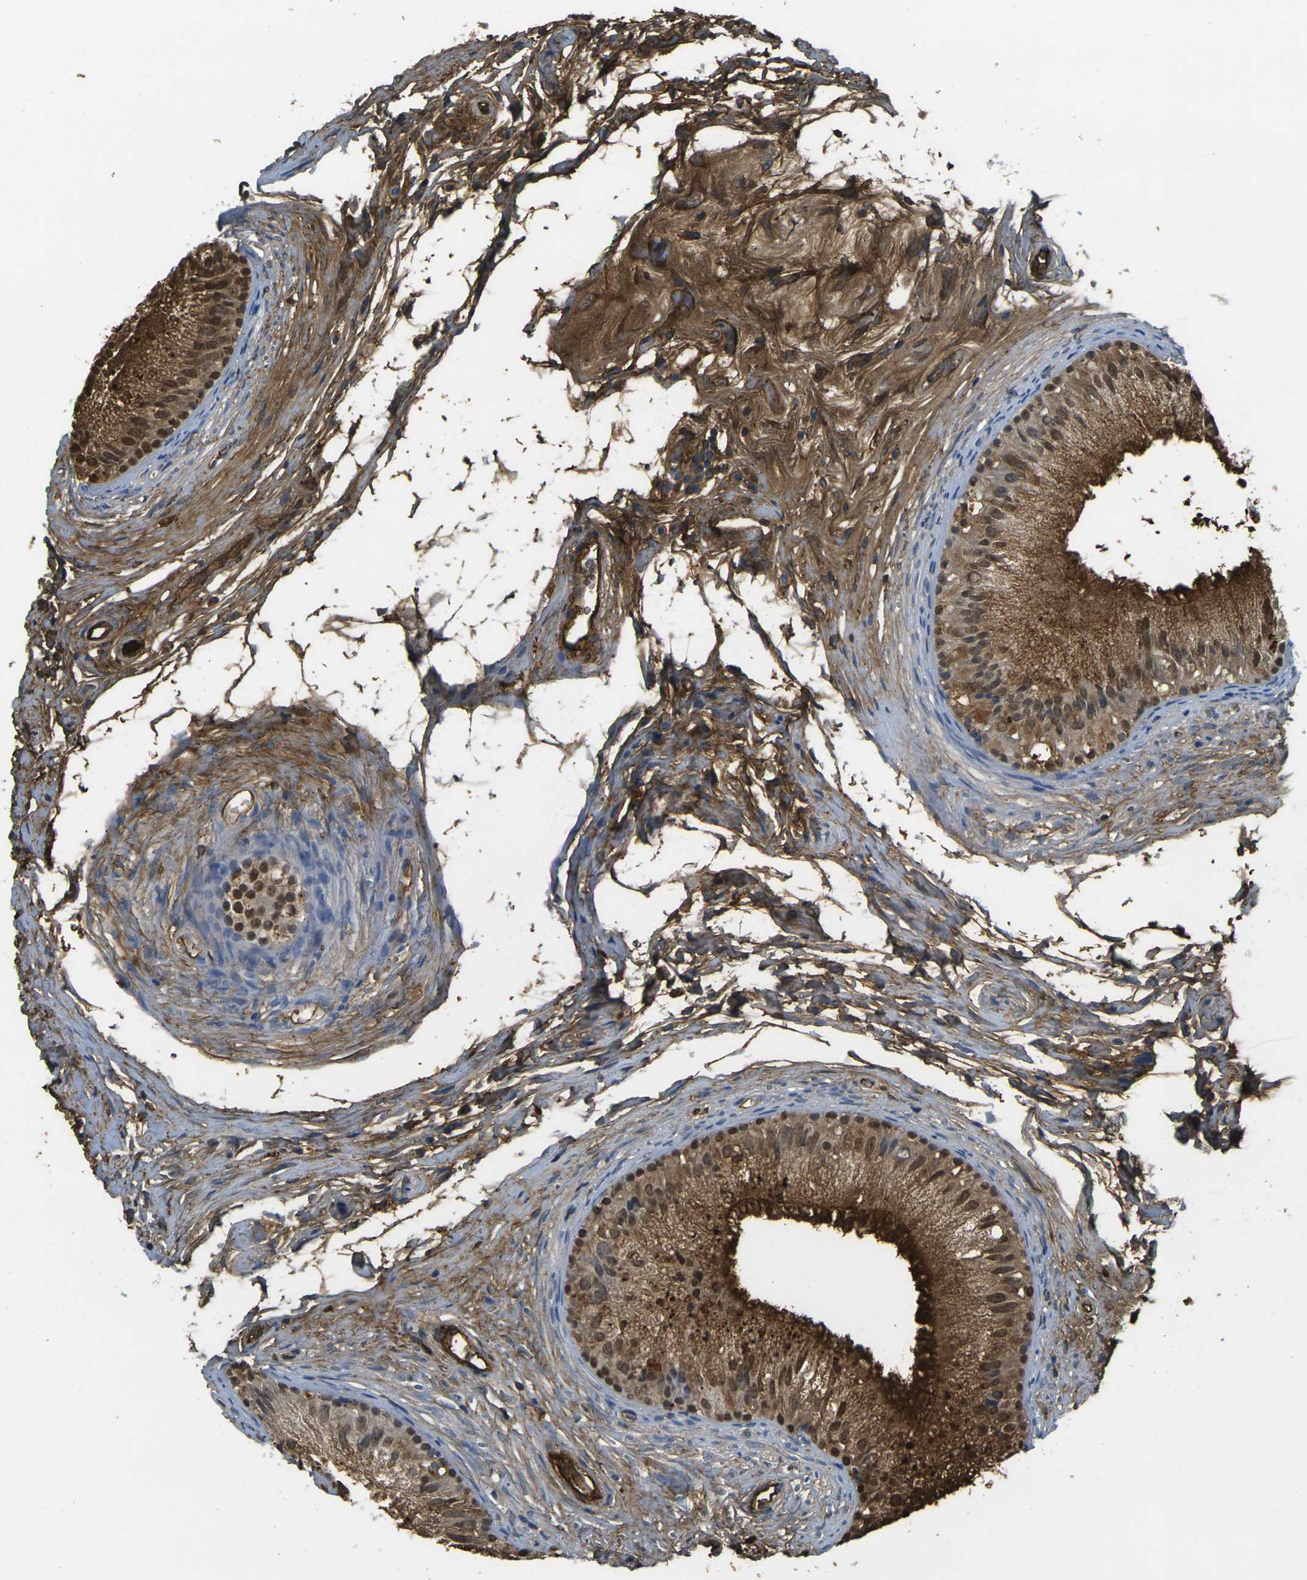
{"staining": {"intensity": "moderate", "quantity": ">75%", "location": "cytoplasmic/membranous,nuclear"}, "tissue": "epididymis", "cell_type": "Glandular cells", "image_type": "normal", "snomed": [{"axis": "morphology", "description": "Normal tissue, NOS"}, {"axis": "topography", "description": "Epididymis"}], "caption": "Protein staining by immunohistochemistry shows moderate cytoplasmic/membranous,nuclear positivity in approximately >75% of glandular cells in normal epididymis. (IHC, brightfield microscopy, high magnification).", "gene": "PLCD1", "patient": {"sex": "male", "age": 56}}